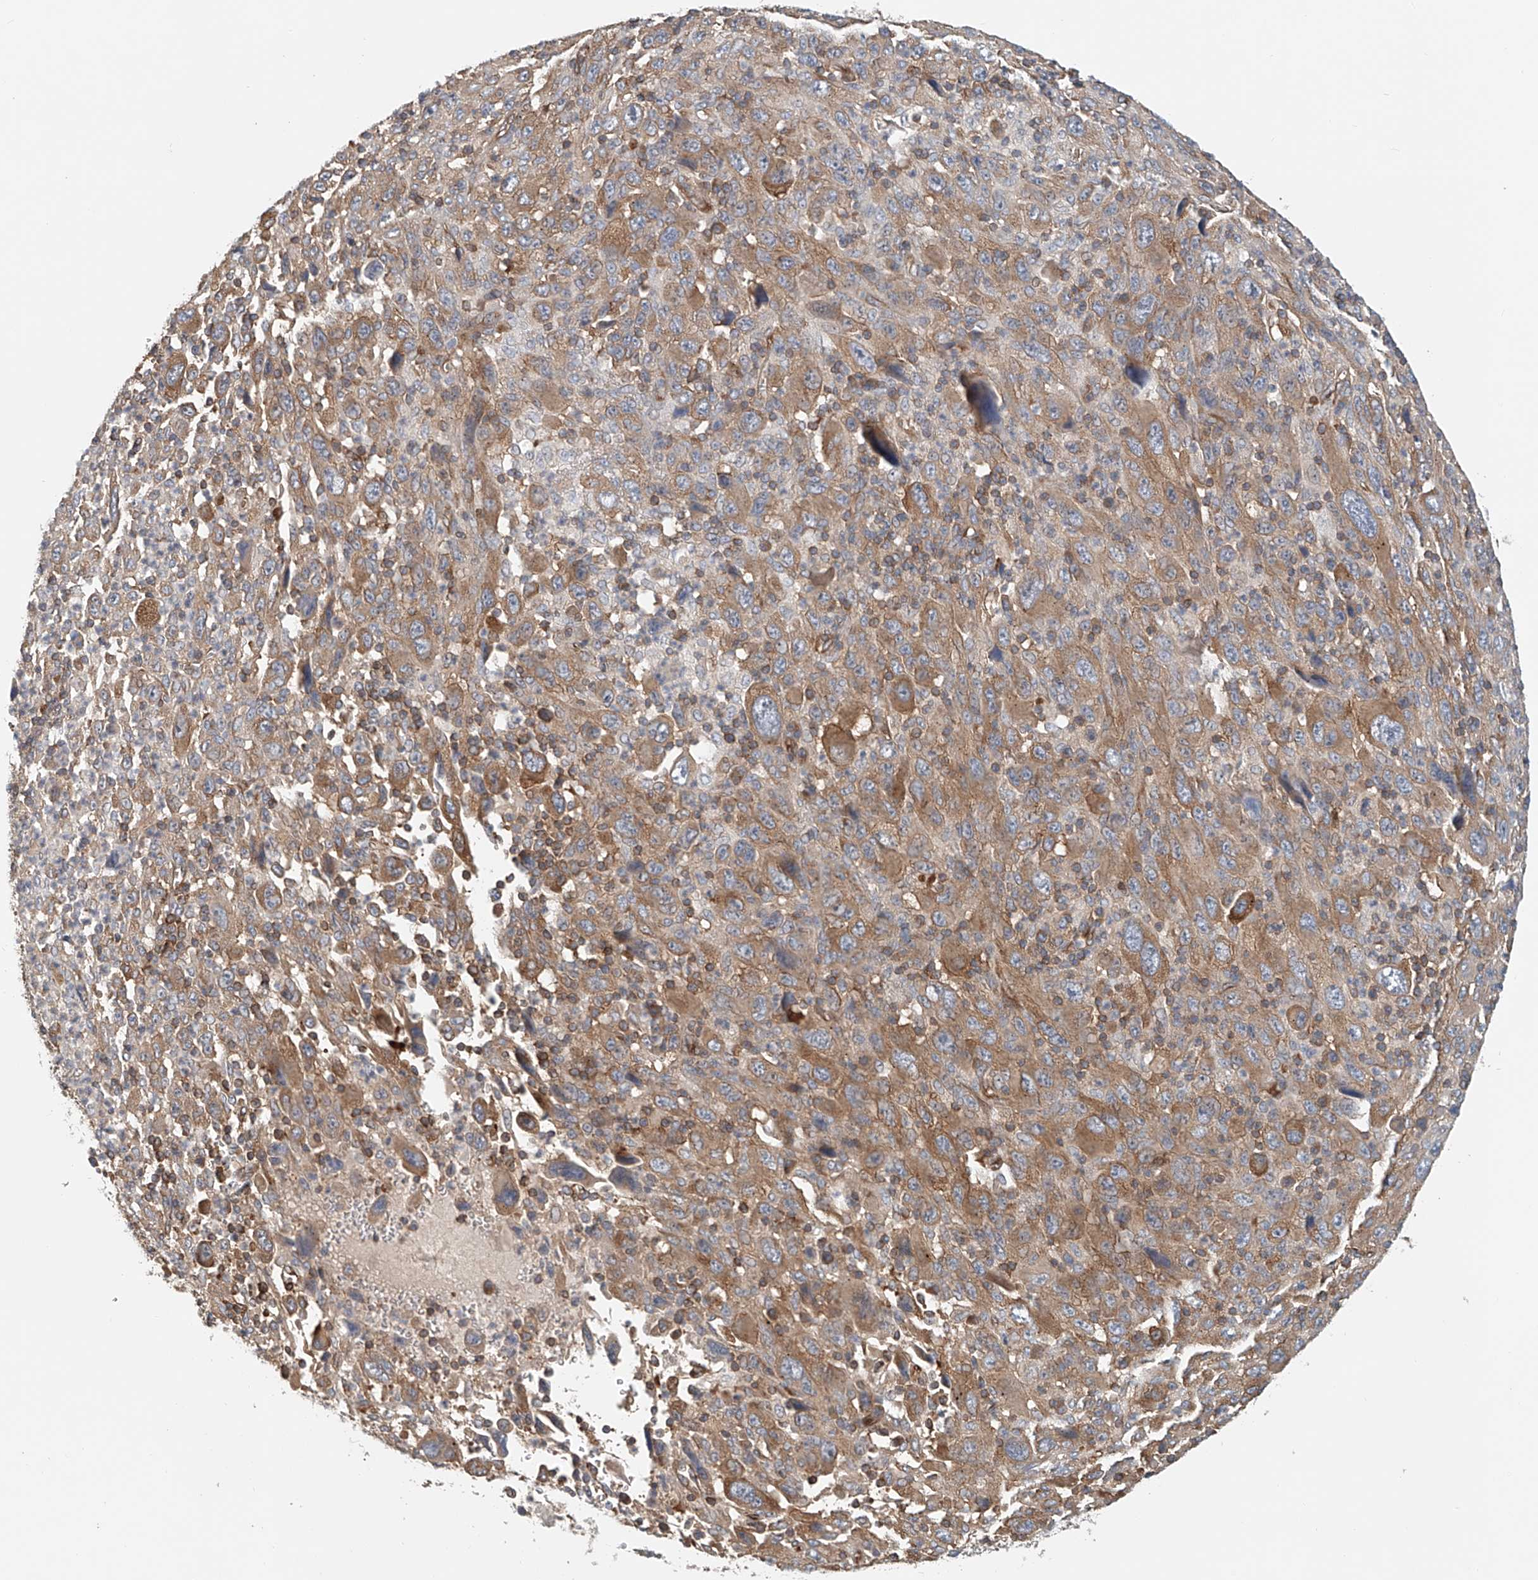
{"staining": {"intensity": "moderate", "quantity": ">75%", "location": "cytoplasmic/membranous"}, "tissue": "melanoma", "cell_type": "Tumor cells", "image_type": "cancer", "snomed": [{"axis": "morphology", "description": "Malignant melanoma, Metastatic site"}, {"axis": "topography", "description": "Skin"}], "caption": "Immunohistochemical staining of human melanoma demonstrates moderate cytoplasmic/membranous protein positivity in about >75% of tumor cells.", "gene": "FRYL", "patient": {"sex": "female", "age": 56}}